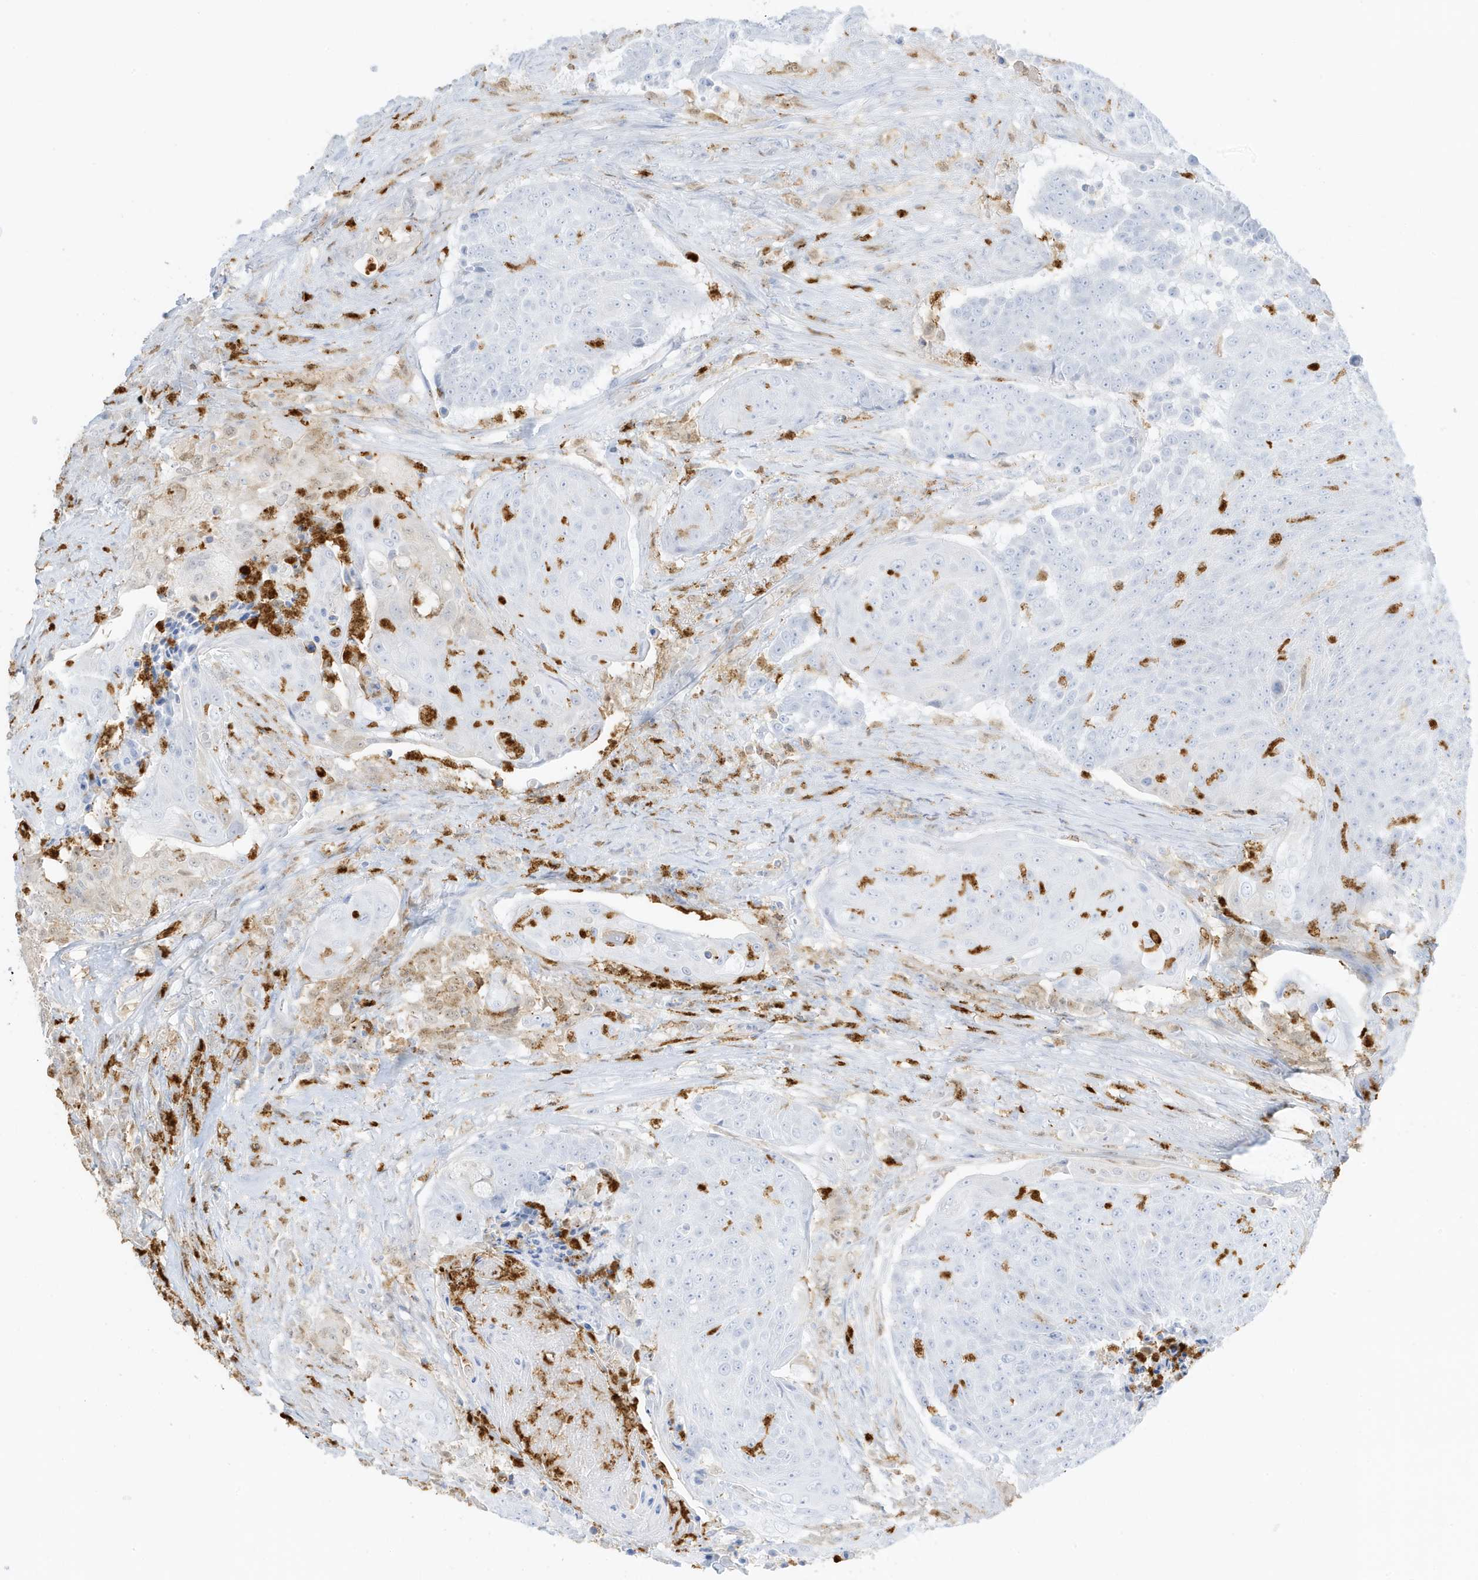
{"staining": {"intensity": "negative", "quantity": "none", "location": "none"}, "tissue": "urothelial cancer", "cell_type": "Tumor cells", "image_type": "cancer", "snomed": [{"axis": "morphology", "description": "Urothelial carcinoma, High grade"}, {"axis": "topography", "description": "Urinary bladder"}], "caption": "The micrograph demonstrates no staining of tumor cells in urothelial cancer.", "gene": "GCA", "patient": {"sex": "female", "age": 63}}